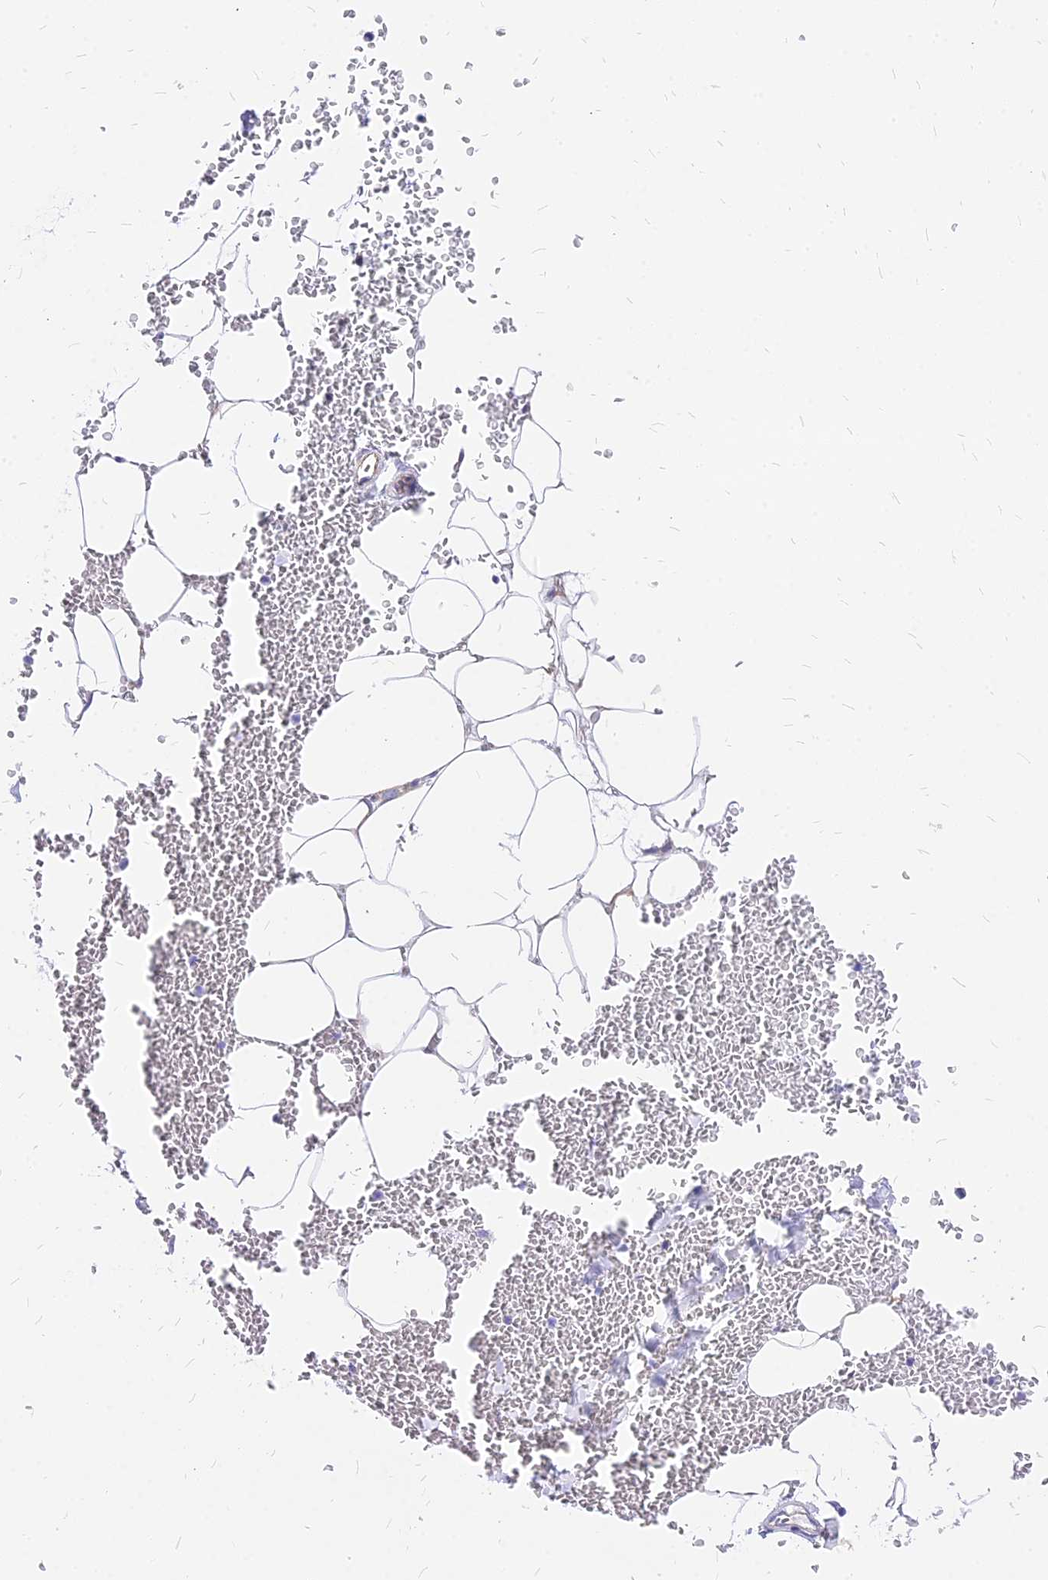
{"staining": {"intensity": "weak", "quantity": "<25%", "location": "cytoplasmic/membranous"}, "tissue": "adipose tissue", "cell_type": "Adipocytes", "image_type": "normal", "snomed": [{"axis": "morphology", "description": "Normal tissue, NOS"}, {"axis": "topography", "description": "Adipose tissue"}, {"axis": "topography", "description": "Peripheral nerve tissue"}], "caption": "Adipose tissue stained for a protein using immunohistochemistry demonstrates no expression adipocytes.", "gene": "RPL19", "patient": {"sex": "male", "age": 52}}